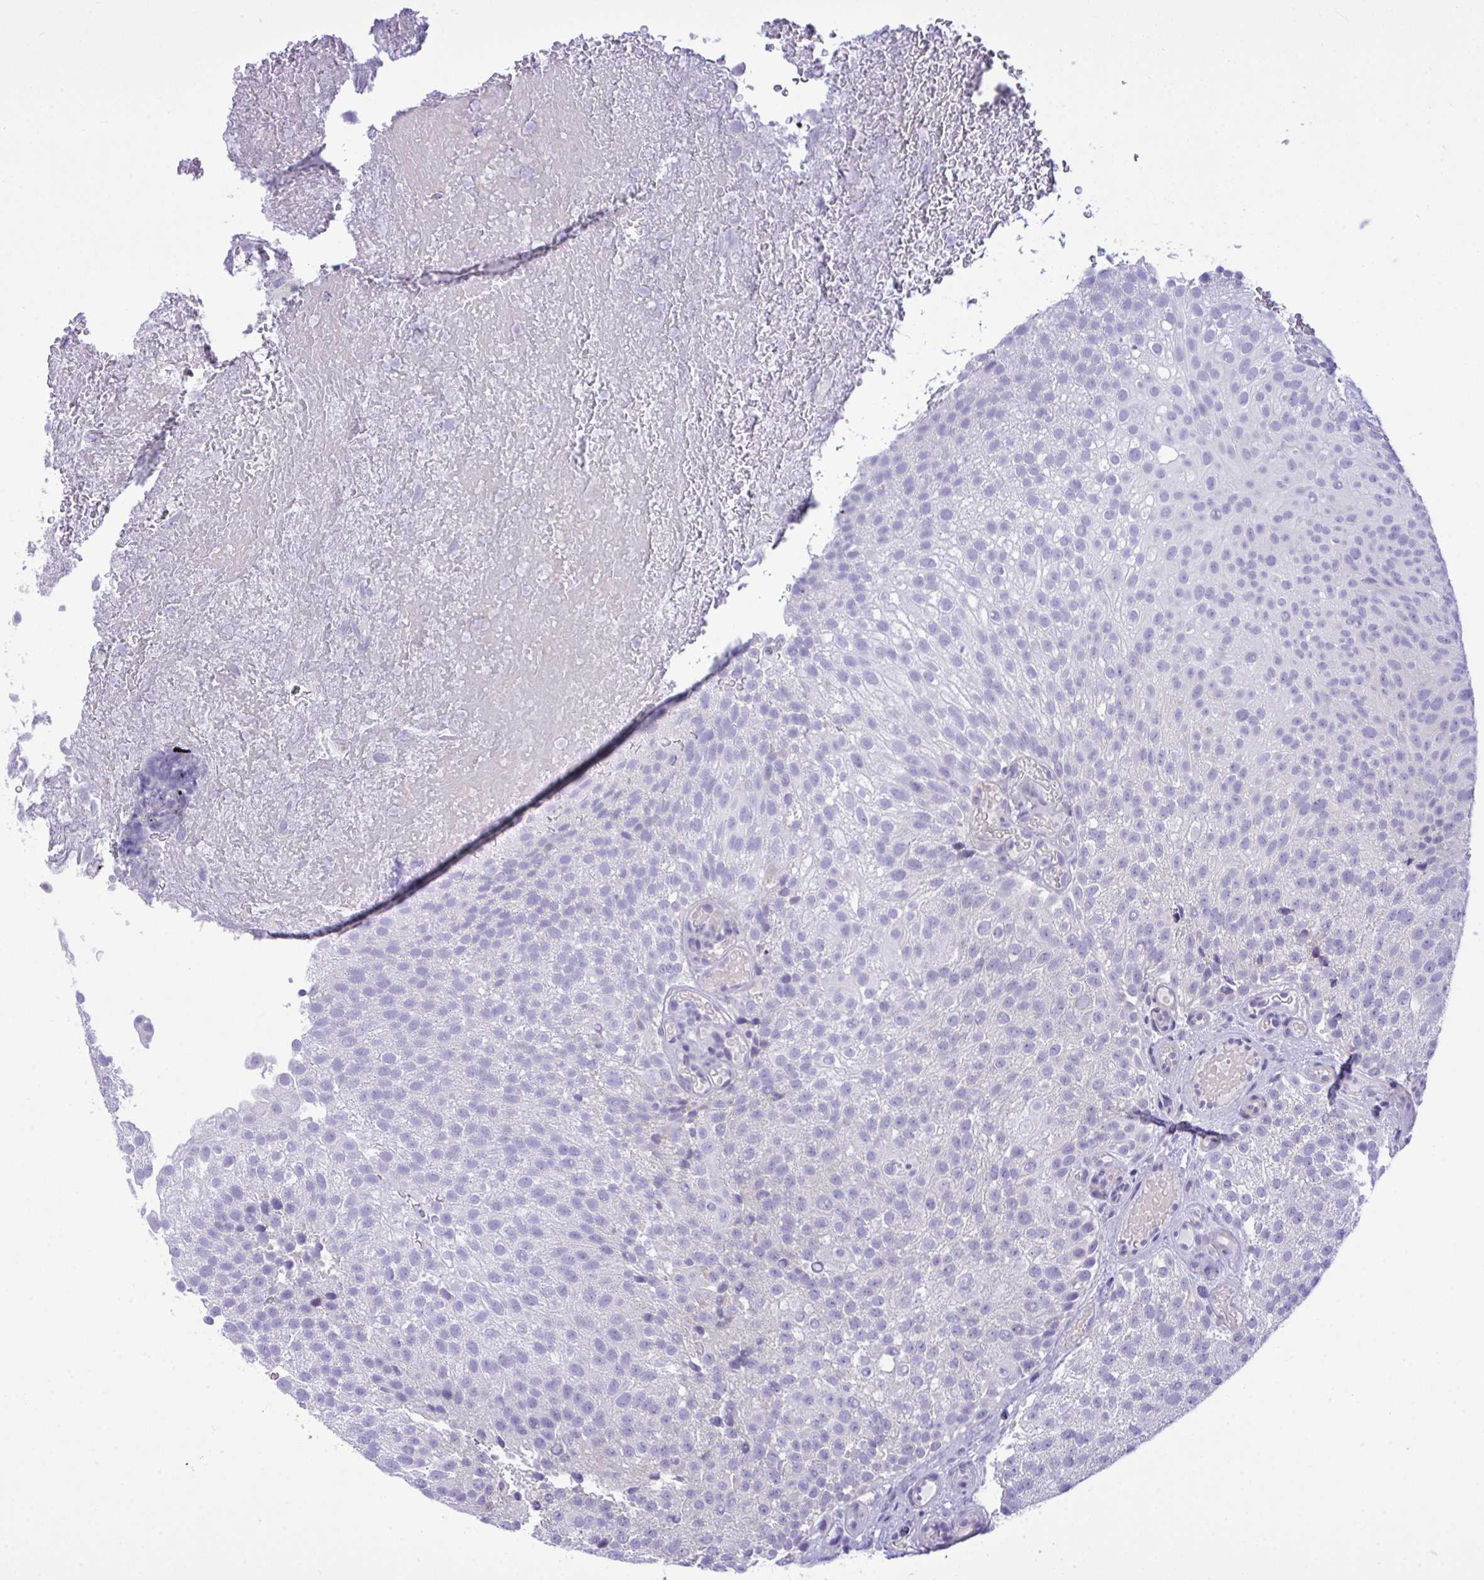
{"staining": {"intensity": "negative", "quantity": "none", "location": "none"}, "tissue": "urothelial cancer", "cell_type": "Tumor cells", "image_type": "cancer", "snomed": [{"axis": "morphology", "description": "Urothelial carcinoma, Low grade"}, {"axis": "topography", "description": "Urinary bladder"}], "caption": "Tumor cells show no significant staining in urothelial cancer. (DAB (3,3'-diaminobenzidine) immunohistochemistry (IHC) visualized using brightfield microscopy, high magnification).", "gene": "WDR97", "patient": {"sex": "male", "age": 78}}